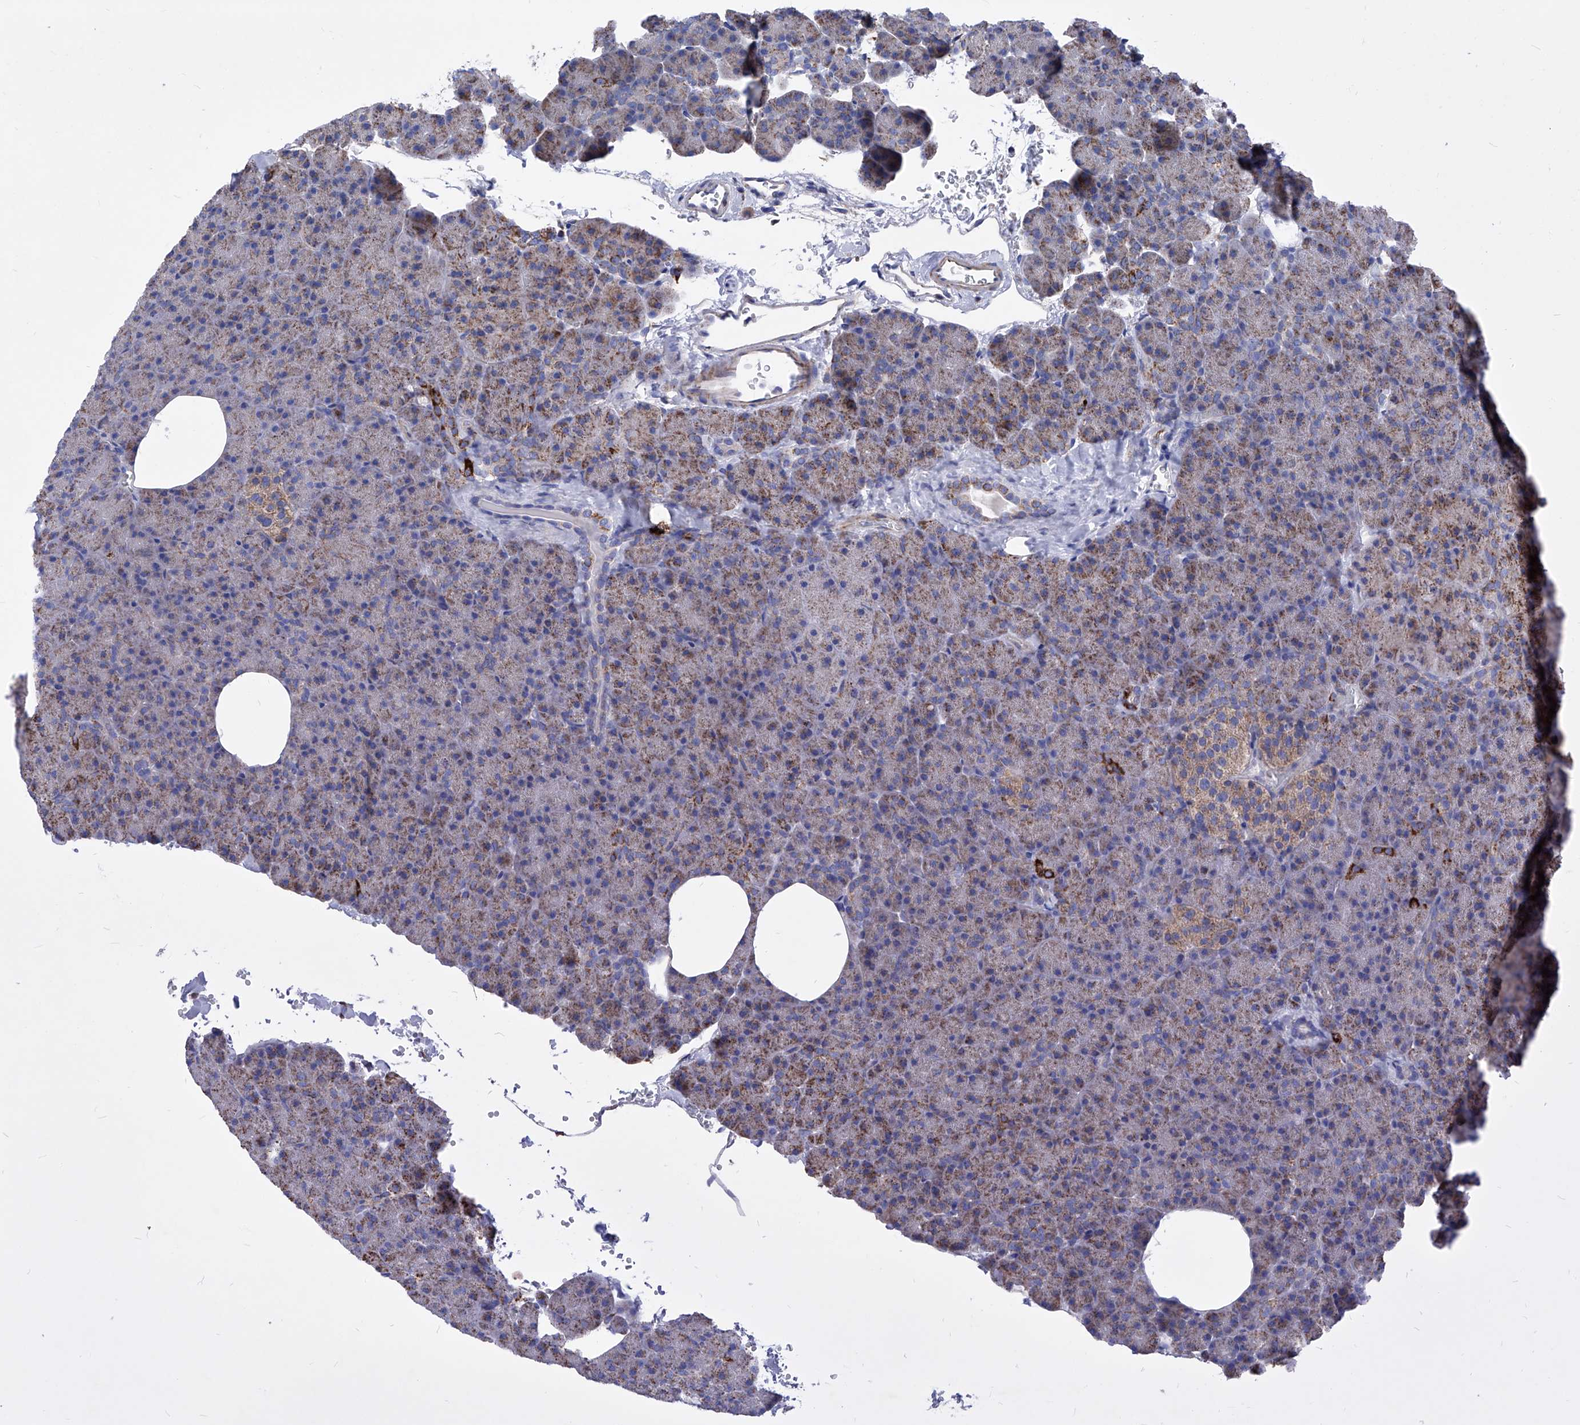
{"staining": {"intensity": "strong", "quantity": "25%-75%", "location": "cytoplasmic/membranous"}, "tissue": "pancreas", "cell_type": "Exocrine glandular cells", "image_type": "normal", "snomed": [{"axis": "morphology", "description": "Normal tissue, NOS"}, {"axis": "morphology", "description": "Carcinoid, malignant, NOS"}, {"axis": "topography", "description": "Pancreas"}], "caption": "Immunohistochemical staining of normal human pancreas displays 25%-75% levels of strong cytoplasmic/membranous protein expression in approximately 25%-75% of exocrine glandular cells. The staining was performed using DAB, with brown indicating positive protein expression. Nuclei are stained blue with hematoxylin.", "gene": "HRNR", "patient": {"sex": "female", "age": 35}}